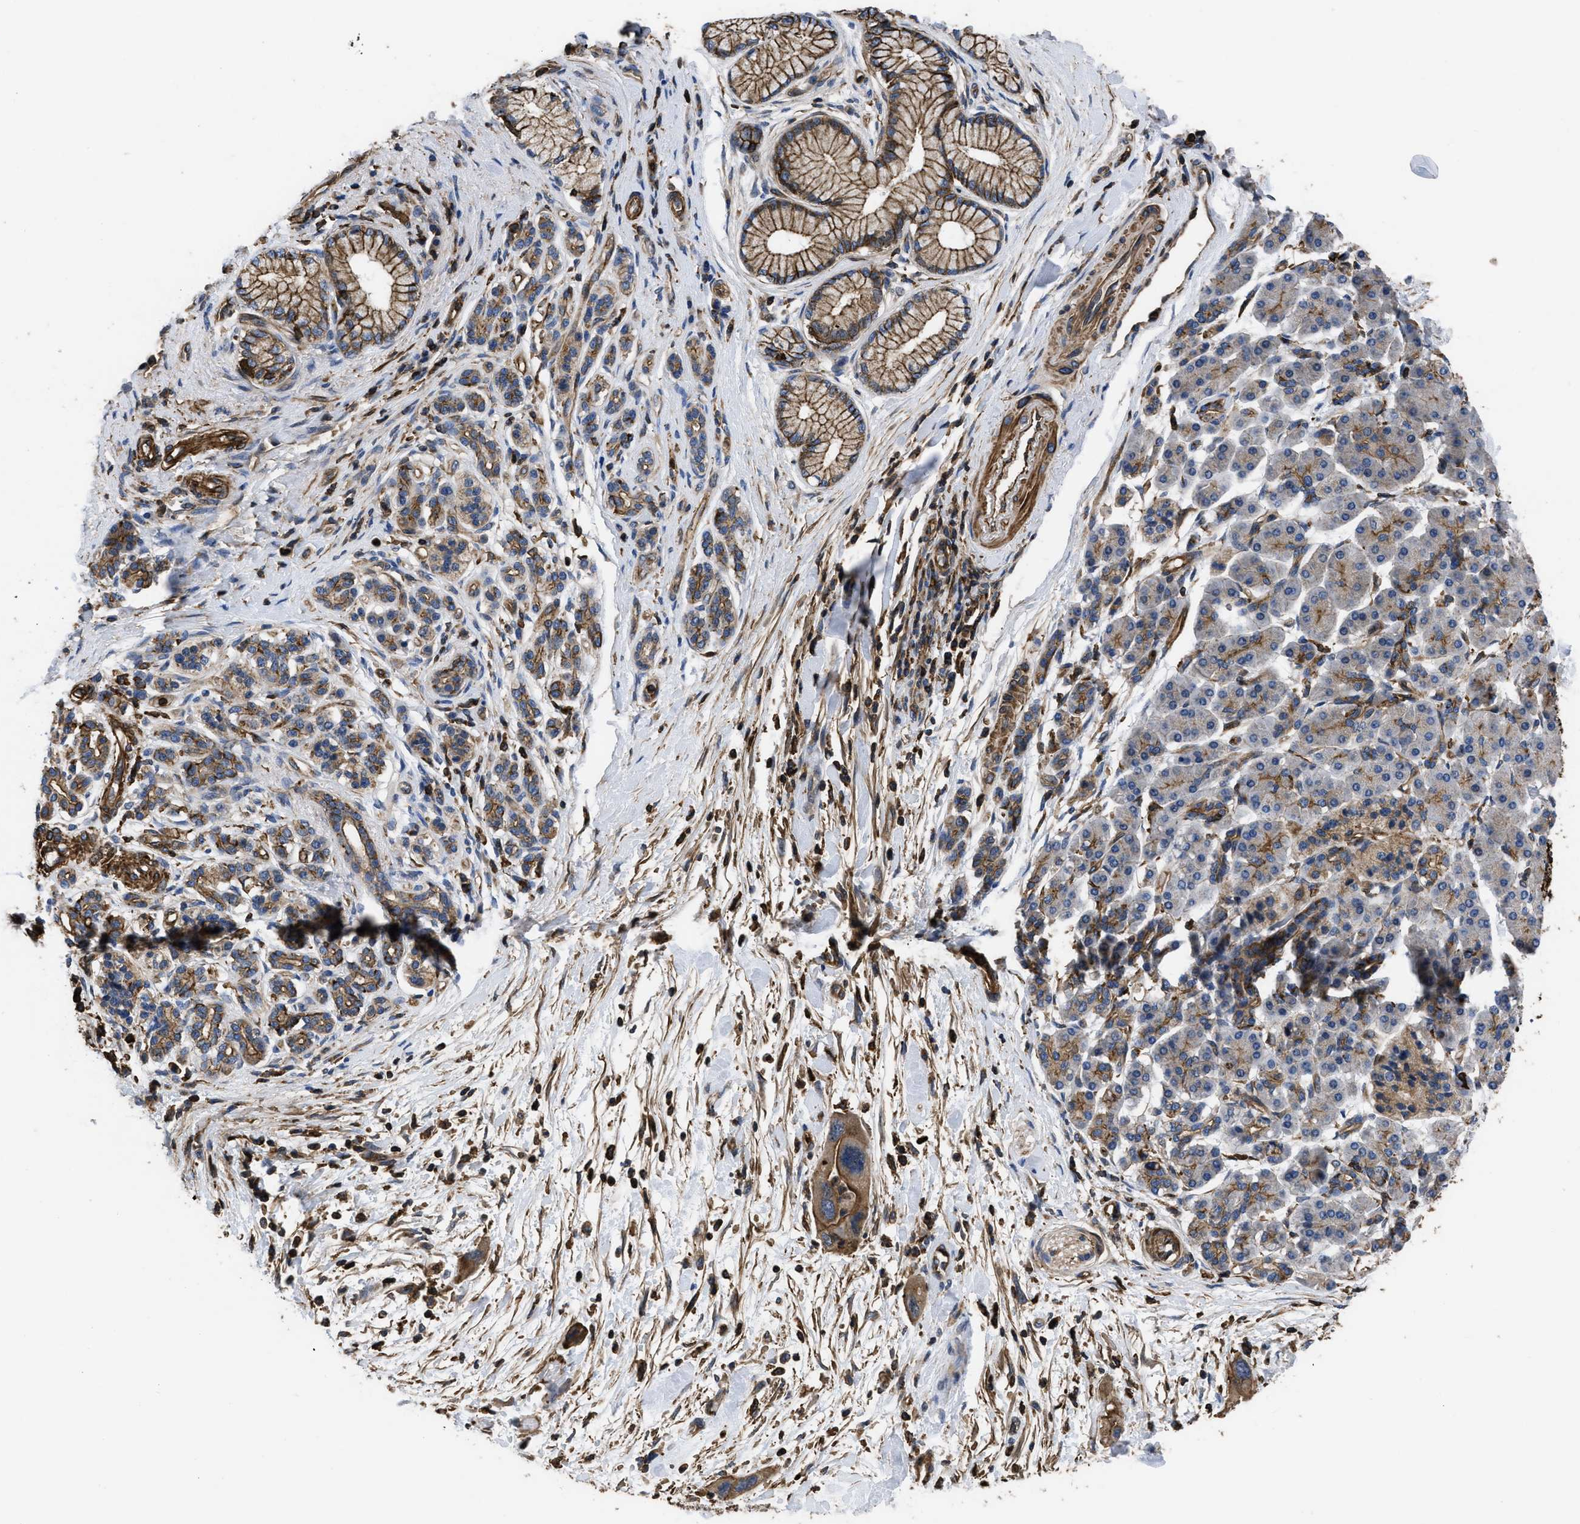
{"staining": {"intensity": "moderate", "quantity": ">75%", "location": "cytoplasmic/membranous"}, "tissue": "pancreatic cancer", "cell_type": "Tumor cells", "image_type": "cancer", "snomed": [{"axis": "morphology", "description": "Normal tissue, NOS"}, {"axis": "morphology", "description": "Adenocarcinoma, NOS"}, {"axis": "topography", "description": "Pancreas"}], "caption": "Brown immunohistochemical staining in adenocarcinoma (pancreatic) demonstrates moderate cytoplasmic/membranous positivity in approximately >75% of tumor cells.", "gene": "SCUBE2", "patient": {"sex": "female", "age": 71}}